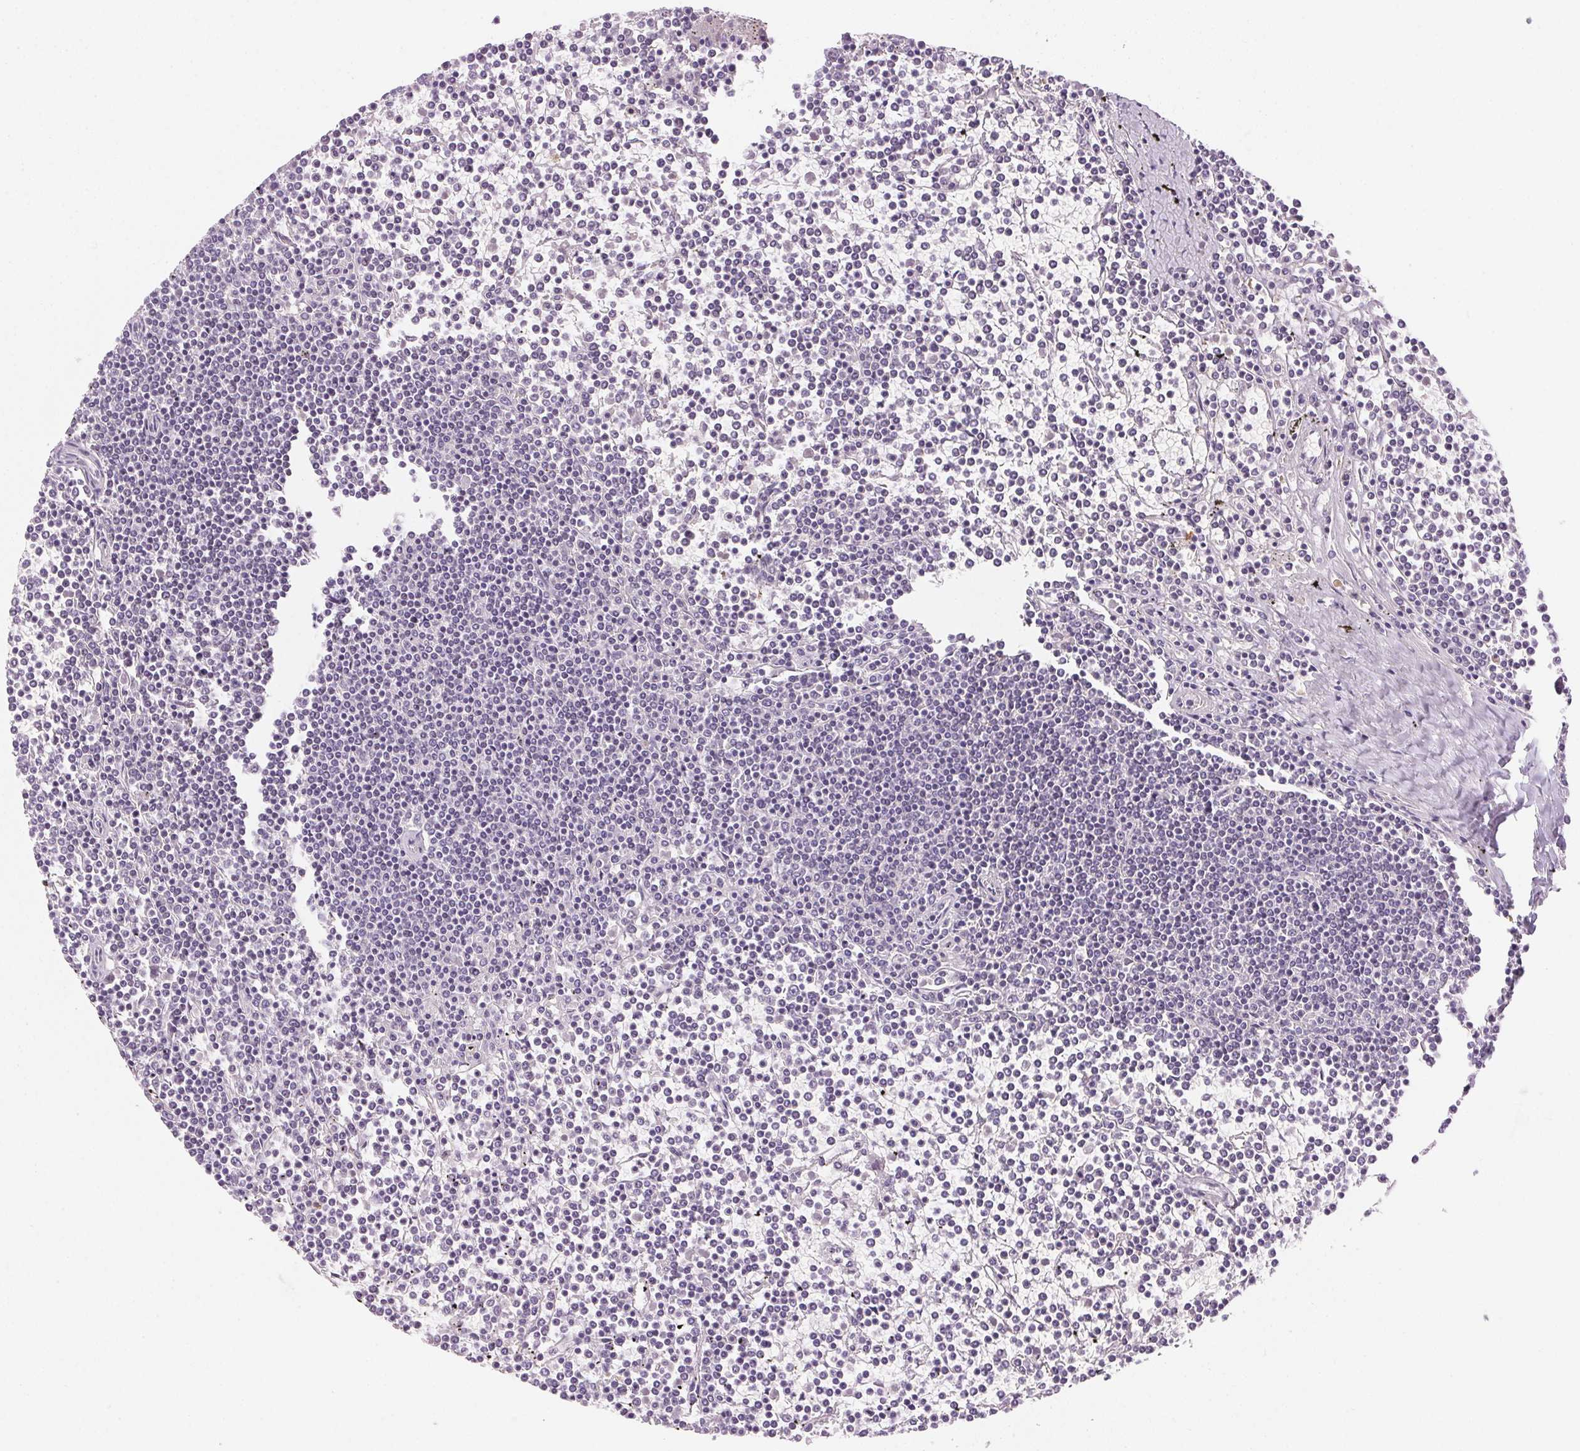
{"staining": {"intensity": "negative", "quantity": "none", "location": "none"}, "tissue": "lymphoma", "cell_type": "Tumor cells", "image_type": "cancer", "snomed": [{"axis": "morphology", "description": "Malignant lymphoma, non-Hodgkin's type, Low grade"}, {"axis": "topography", "description": "Spleen"}], "caption": "DAB (3,3'-diaminobenzidine) immunohistochemical staining of malignant lymphoma, non-Hodgkin's type (low-grade) shows no significant positivity in tumor cells.", "gene": "FNDC4", "patient": {"sex": "female", "age": 19}}